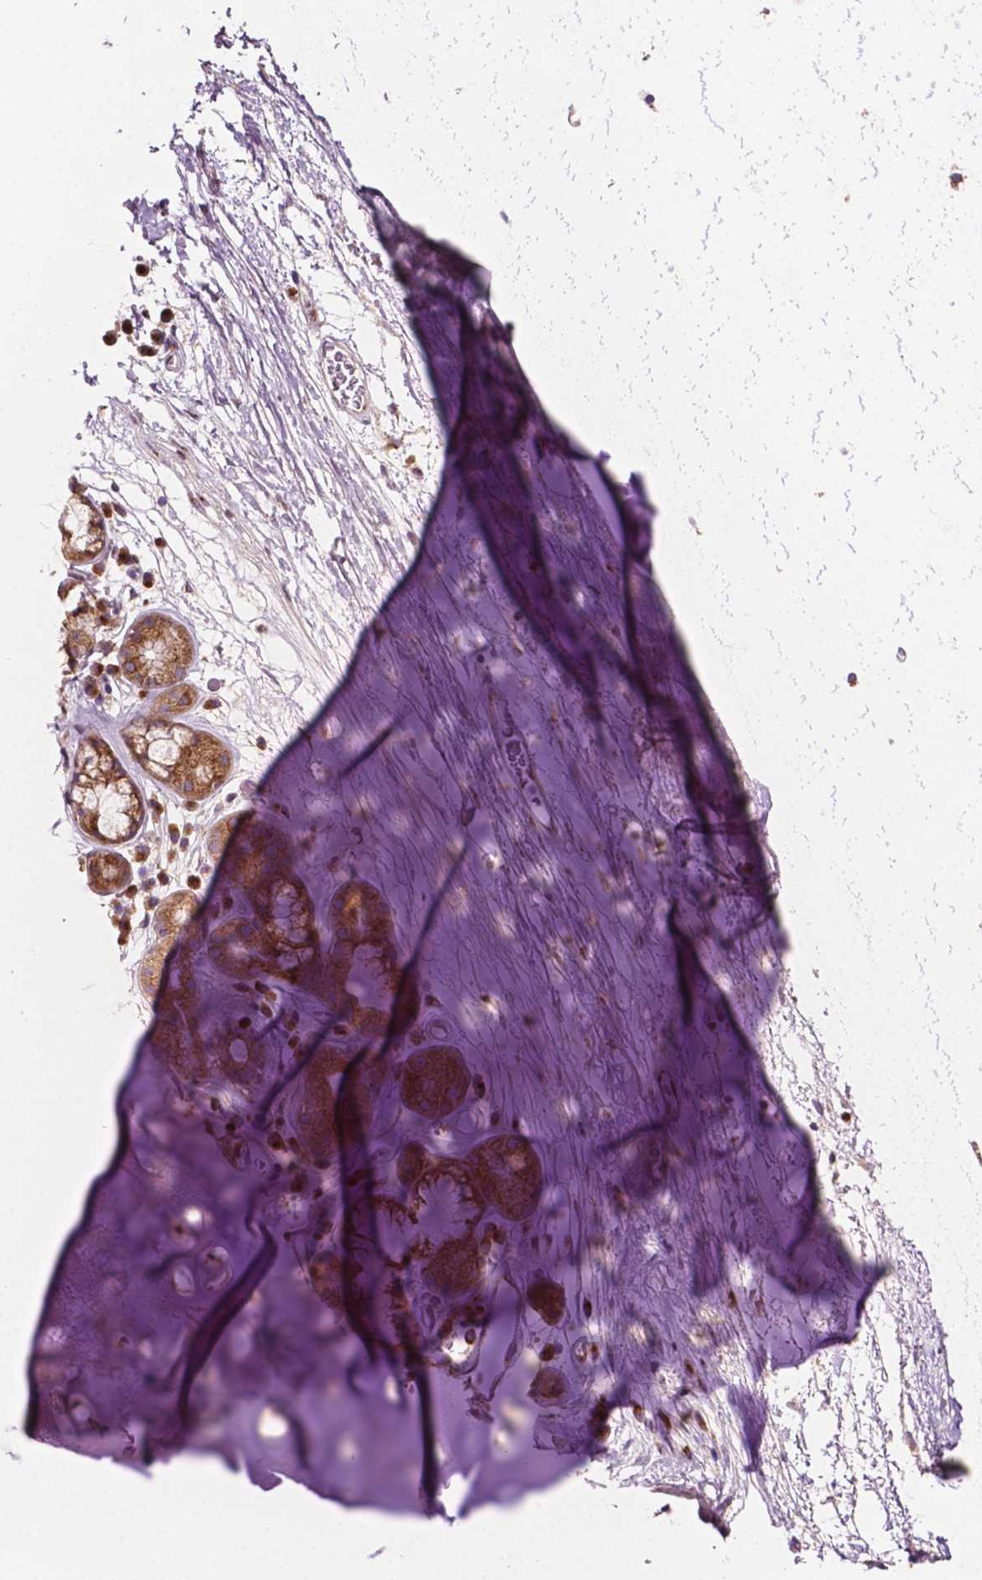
{"staining": {"intensity": "negative", "quantity": "none", "location": "none"}, "tissue": "soft tissue", "cell_type": "Chondrocytes", "image_type": "normal", "snomed": [{"axis": "morphology", "description": "Normal tissue, NOS"}, {"axis": "topography", "description": "Cartilage tissue"}, {"axis": "topography", "description": "Bronchus"}], "caption": "Immunohistochemical staining of normal human soft tissue exhibits no significant positivity in chondrocytes. (IHC, brightfield microscopy, high magnification).", "gene": "EBAG9", "patient": {"sex": "male", "age": 58}}